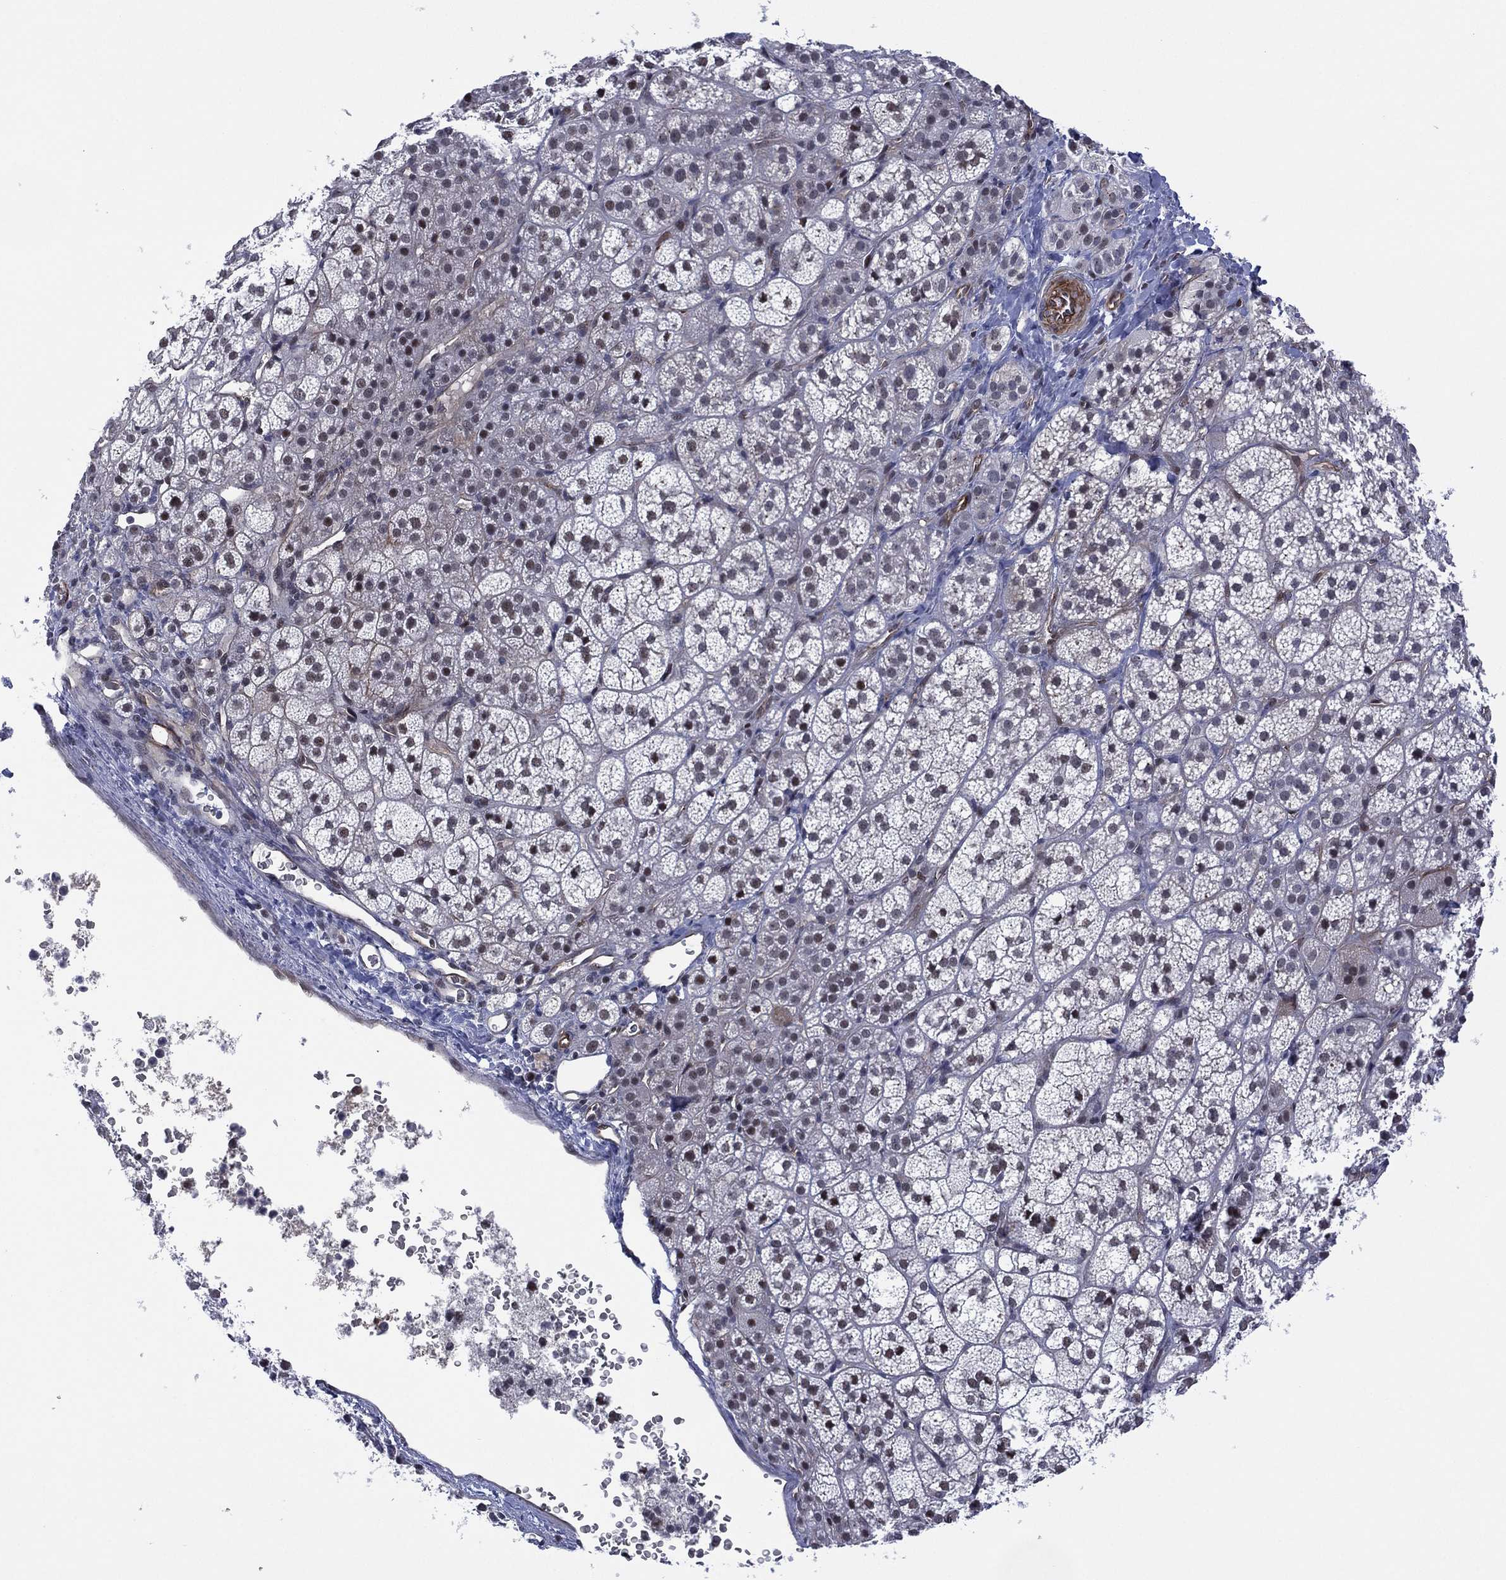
{"staining": {"intensity": "negative", "quantity": "none", "location": "none"}, "tissue": "adrenal gland", "cell_type": "Glandular cells", "image_type": "normal", "snomed": [{"axis": "morphology", "description": "Normal tissue, NOS"}, {"axis": "topography", "description": "Adrenal gland"}], "caption": "High power microscopy histopathology image of an immunohistochemistry (IHC) histopathology image of benign adrenal gland, revealing no significant positivity in glandular cells.", "gene": "GSE1", "patient": {"sex": "female", "age": 60}}